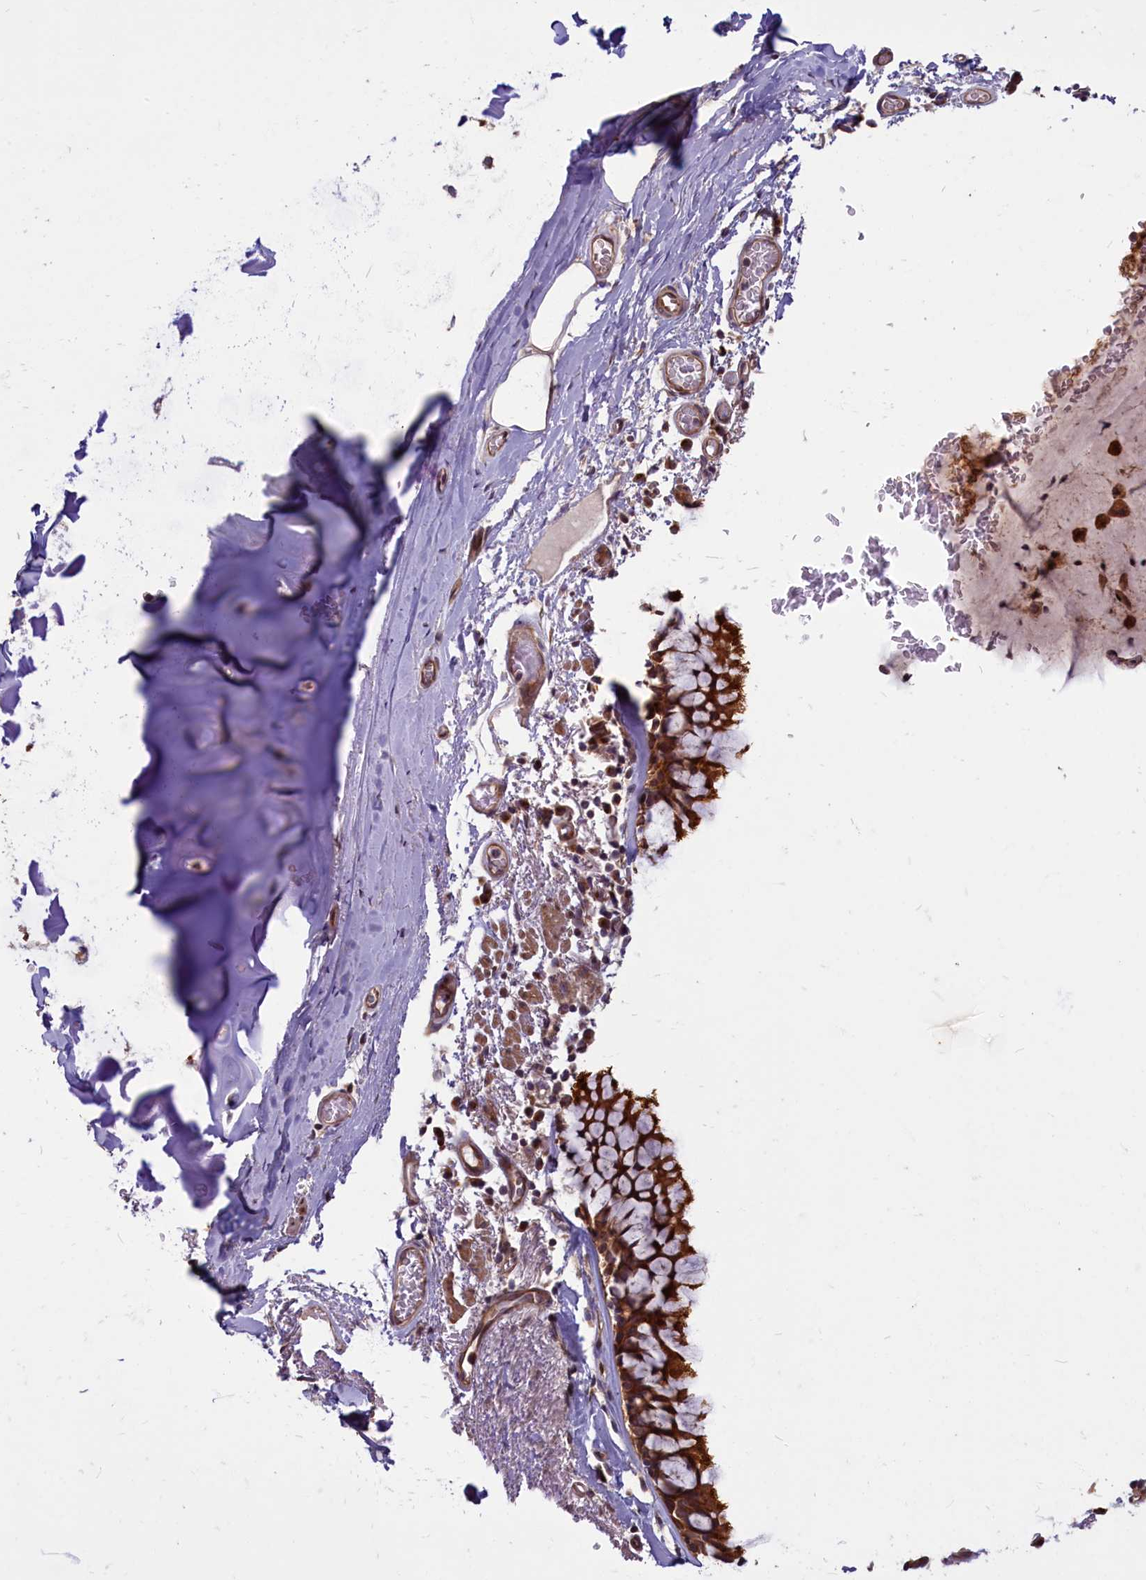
{"staining": {"intensity": "strong", "quantity": ">75%", "location": "cytoplasmic/membranous"}, "tissue": "bronchus", "cell_type": "Respiratory epithelial cells", "image_type": "normal", "snomed": [{"axis": "morphology", "description": "Normal tissue, NOS"}, {"axis": "topography", "description": "Bronchus"}], "caption": "IHC micrograph of unremarkable bronchus stained for a protein (brown), which demonstrates high levels of strong cytoplasmic/membranous staining in approximately >75% of respiratory epithelial cells.", "gene": "ENSG00000274944", "patient": {"sex": "male", "age": 65}}